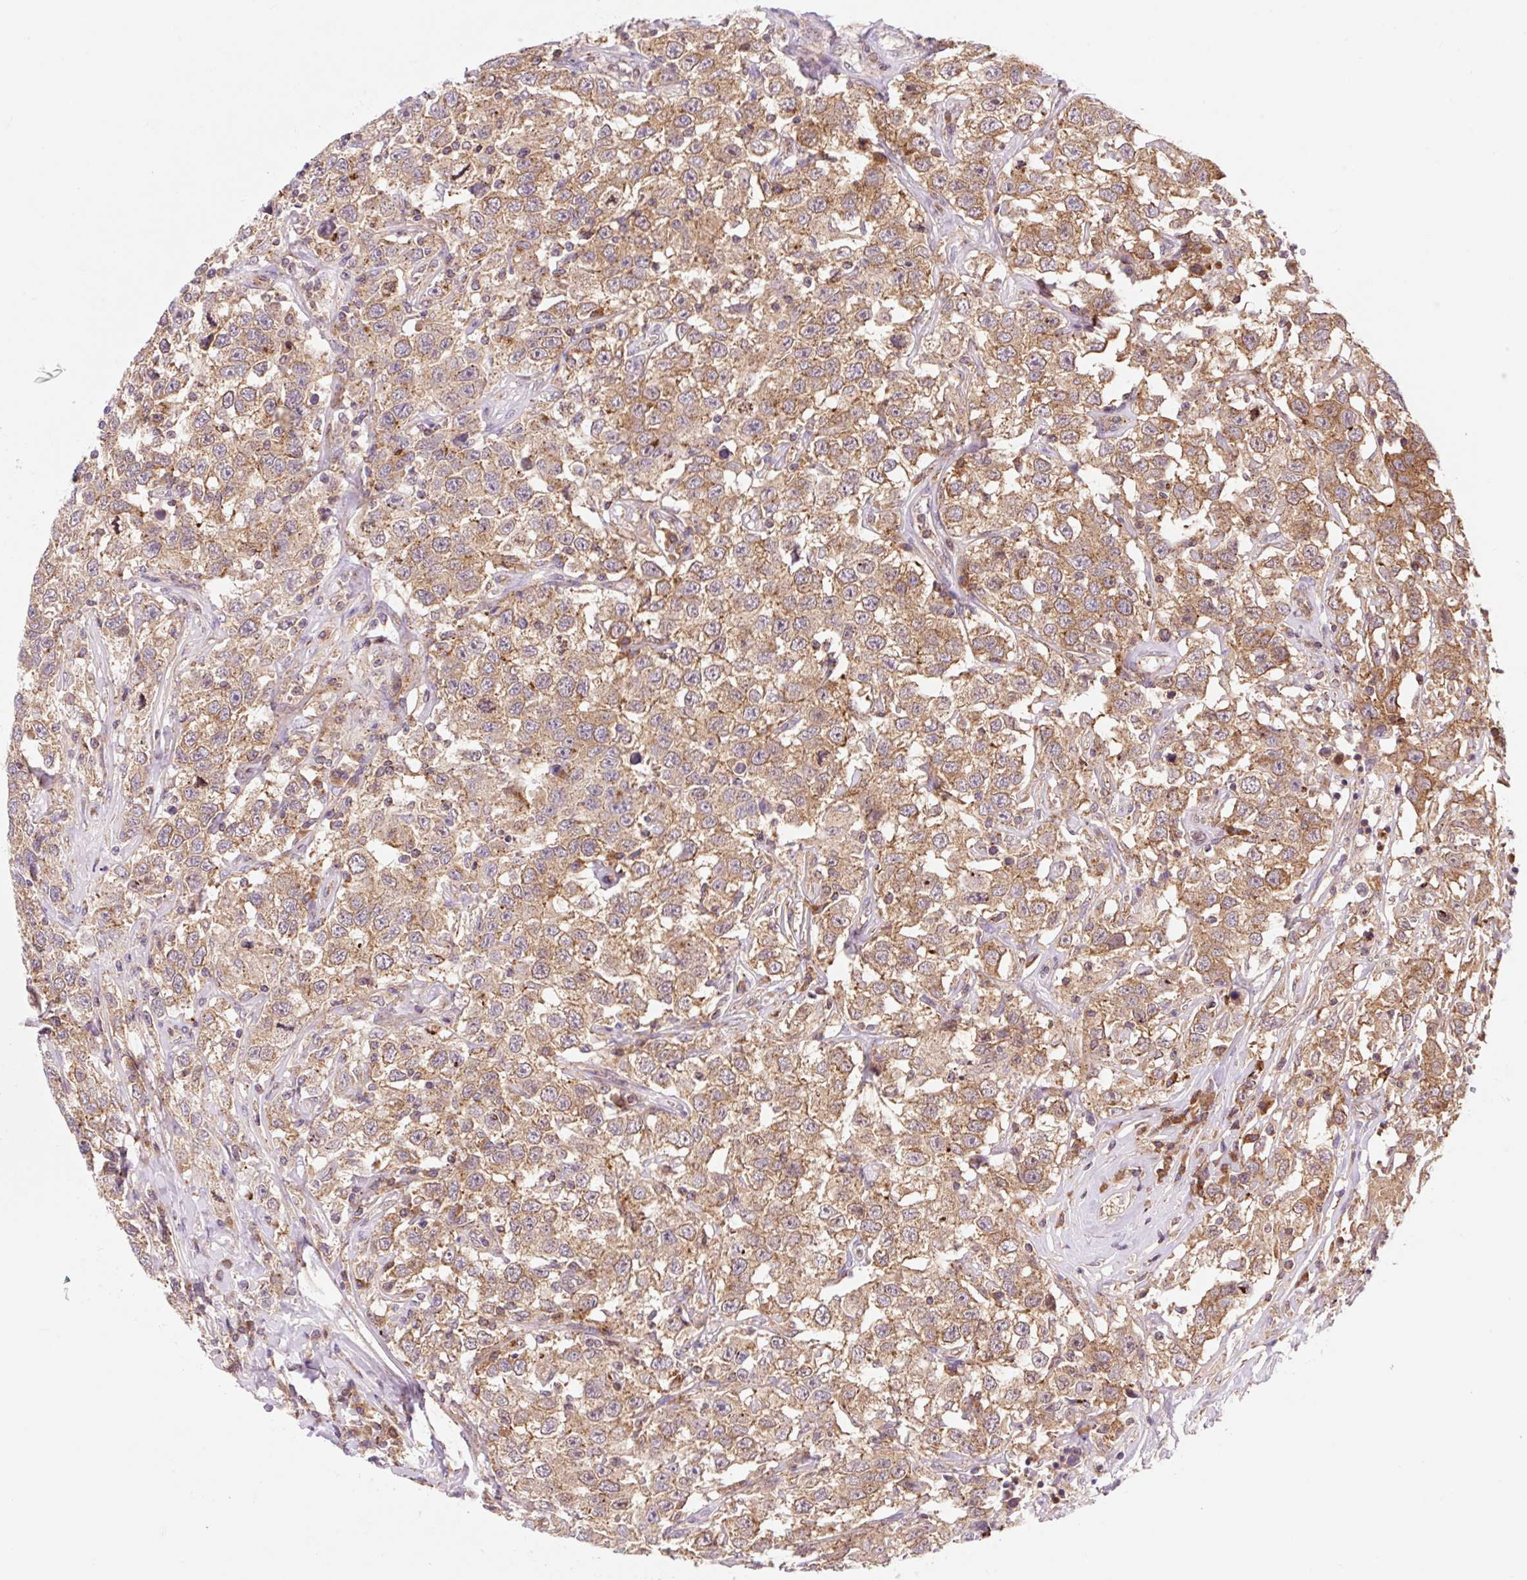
{"staining": {"intensity": "moderate", "quantity": ">75%", "location": "cytoplasmic/membranous"}, "tissue": "testis cancer", "cell_type": "Tumor cells", "image_type": "cancer", "snomed": [{"axis": "morphology", "description": "Seminoma, NOS"}, {"axis": "topography", "description": "Testis"}], "caption": "Protein analysis of testis cancer tissue reveals moderate cytoplasmic/membranous expression in about >75% of tumor cells.", "gene": "VPS4A", "patient": {"sex": "male", "age": 41}}